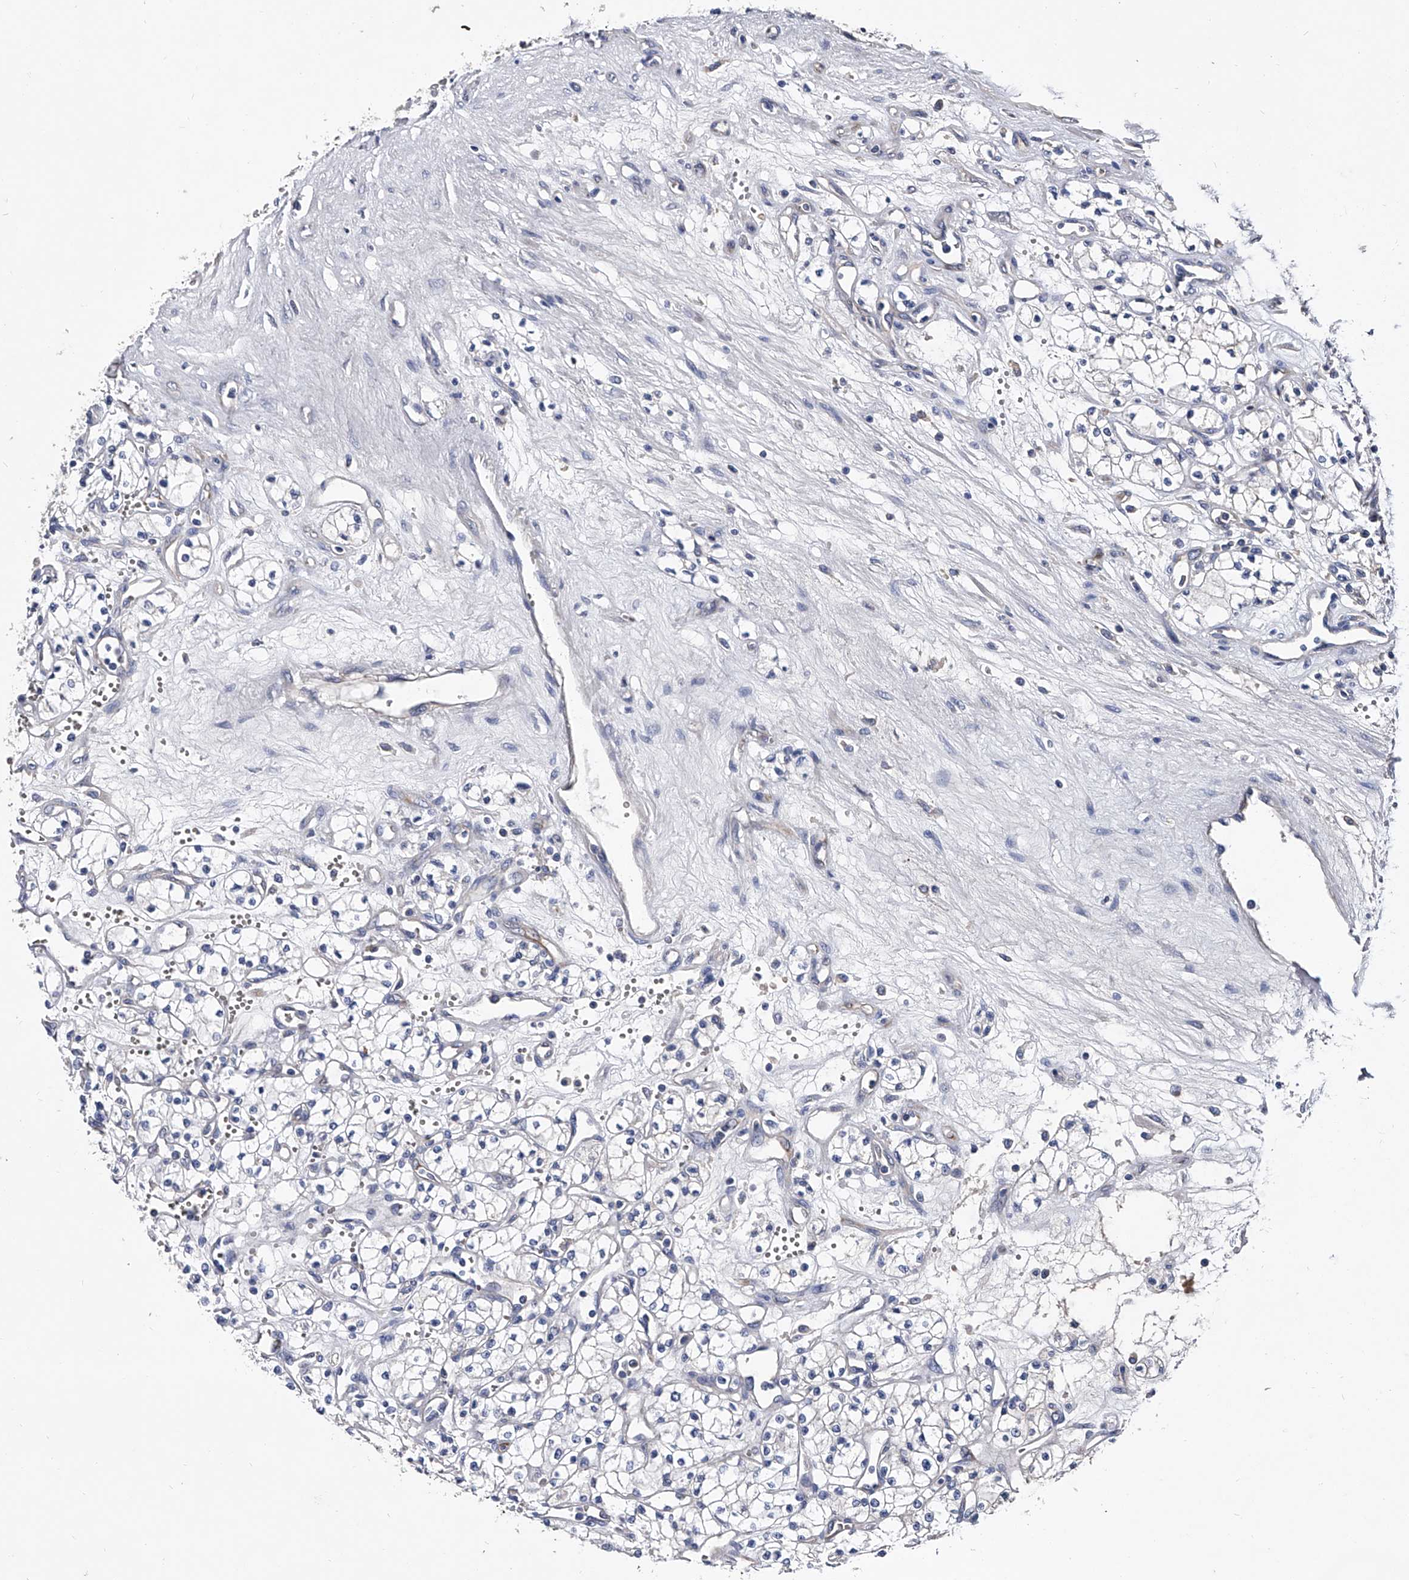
{"staining": {"intensity": "negative", "quantity": "none", "location": "none"}, "tissue": "renal cancer", "cell_type": "Tumor cells", "image_type": "cancer", "snomed": [{"axis": "morphology", "description": "Adenocarcinoma, NOS"}, {"axis": "topography", "description": "Kidney"}], "caption": "High power microscopy micrograph of an IHC micrograph of adenocarcinoma (renal), revealing no significant expression in tumor cells. The staining was performed using DAB (3,3'-diaminobenzidine) to visualize the protein expression in brown, while the nuclei were stained in blue with hematoxylin (Magnification: 20x).", "gene": "EFCAB7", "patient": {"sex": "male", "age": 59}}